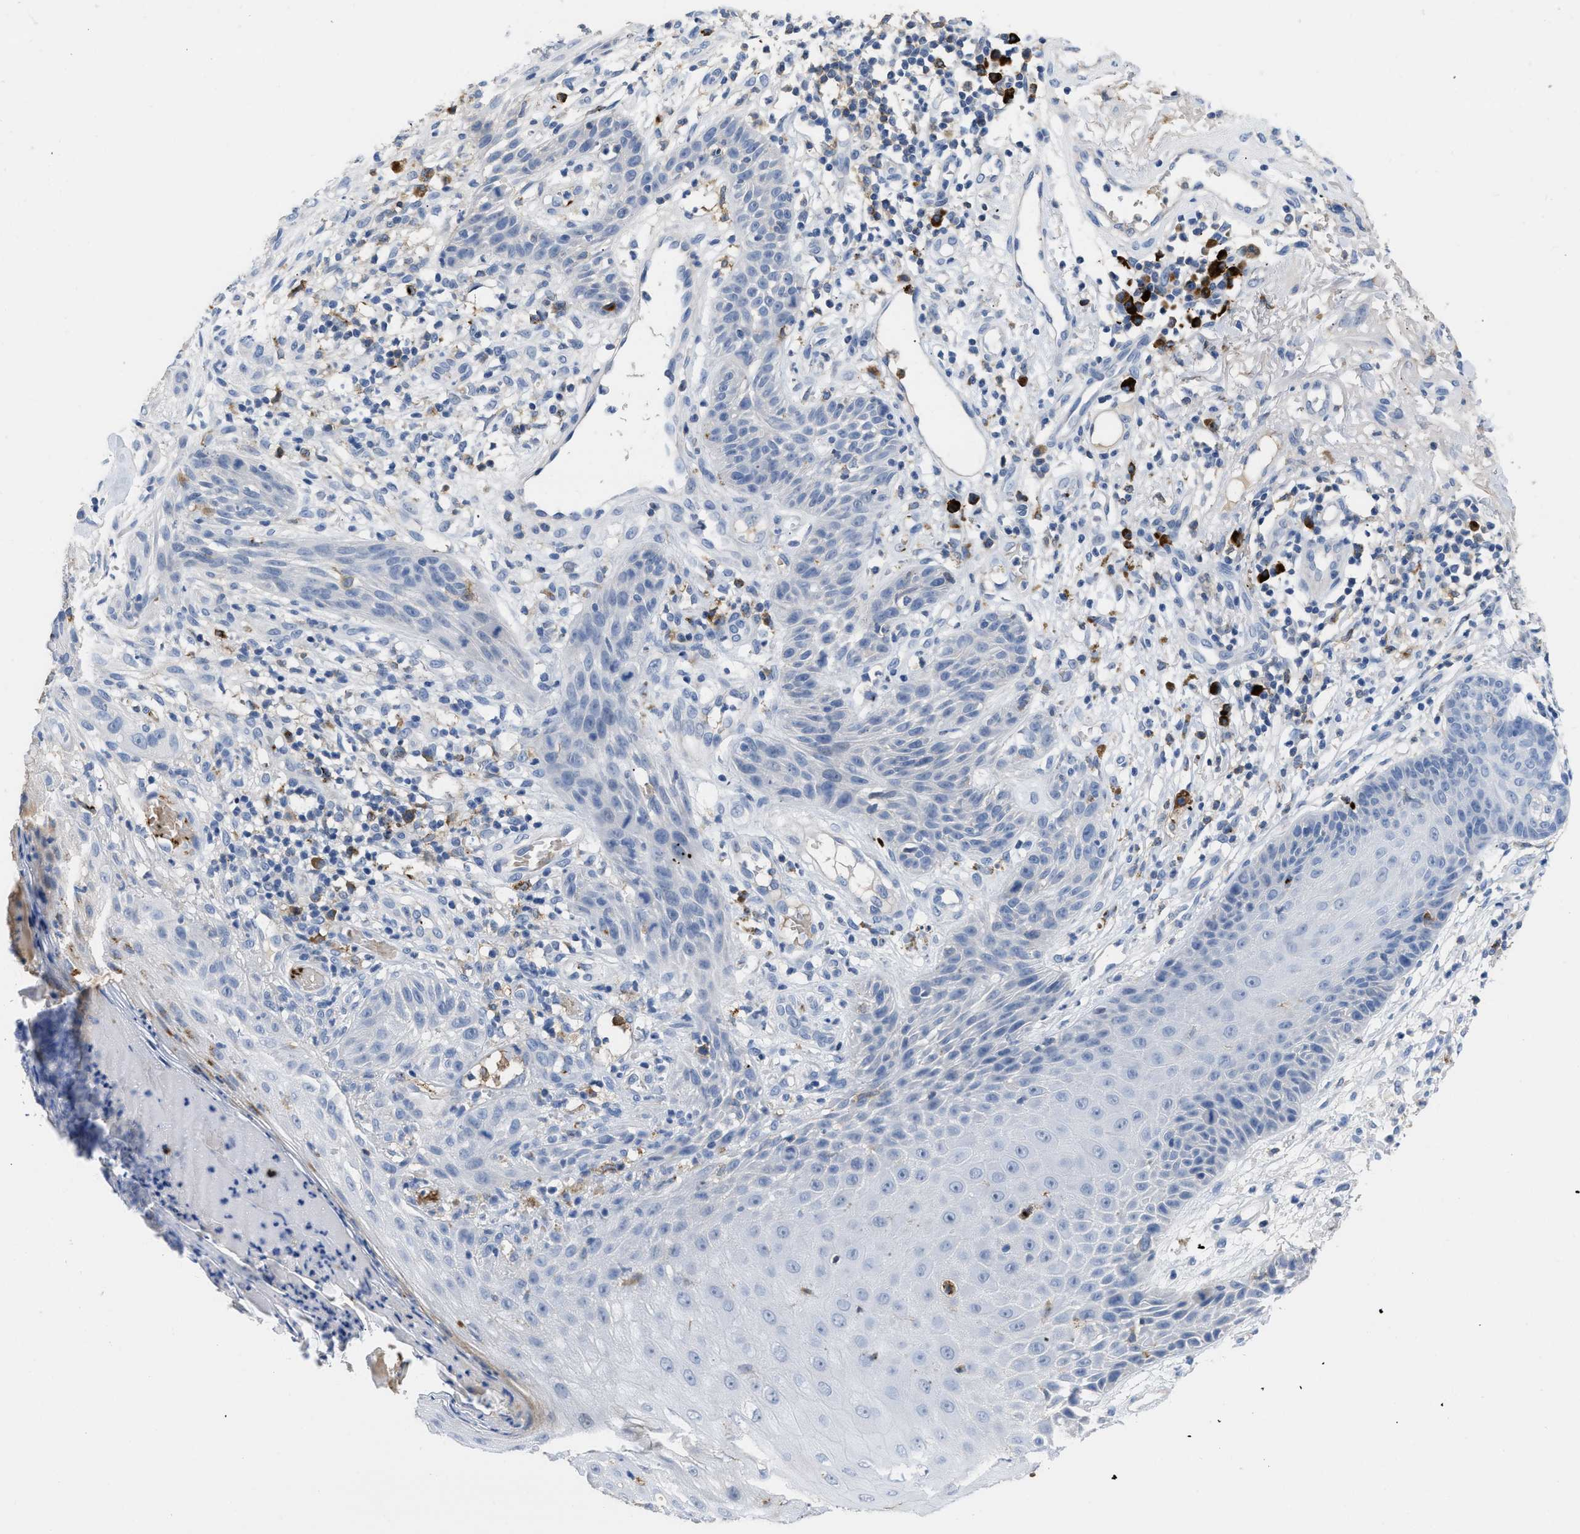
{"staining": {"intensity": "negative", "quantity": "none", "location": "none"}, "tissue": "skin cancer", "cell_type": "Tumor cells", "image_type": "cancer", "snomed": [{"axis": "morphology", "description": "Normal tissue, NOS"}, {"axis": "morphology", "description": "Basal cell carcinoma"}, {"axis": "topography", "description": "Skin"}], "caption": "This image is of skin cancer stained with immunohistochemistry (IHC) to label a protein in brown with the nuclei are counter-stained blue. There is no expression in tumor cells. (Stains: DAB immunohistochemistry with hematoxylin counter stain, Microscopy: brightfield microscopy at high magnification).", "gene": "FGF18", "patient": {"sex": "male", "age": 79}}